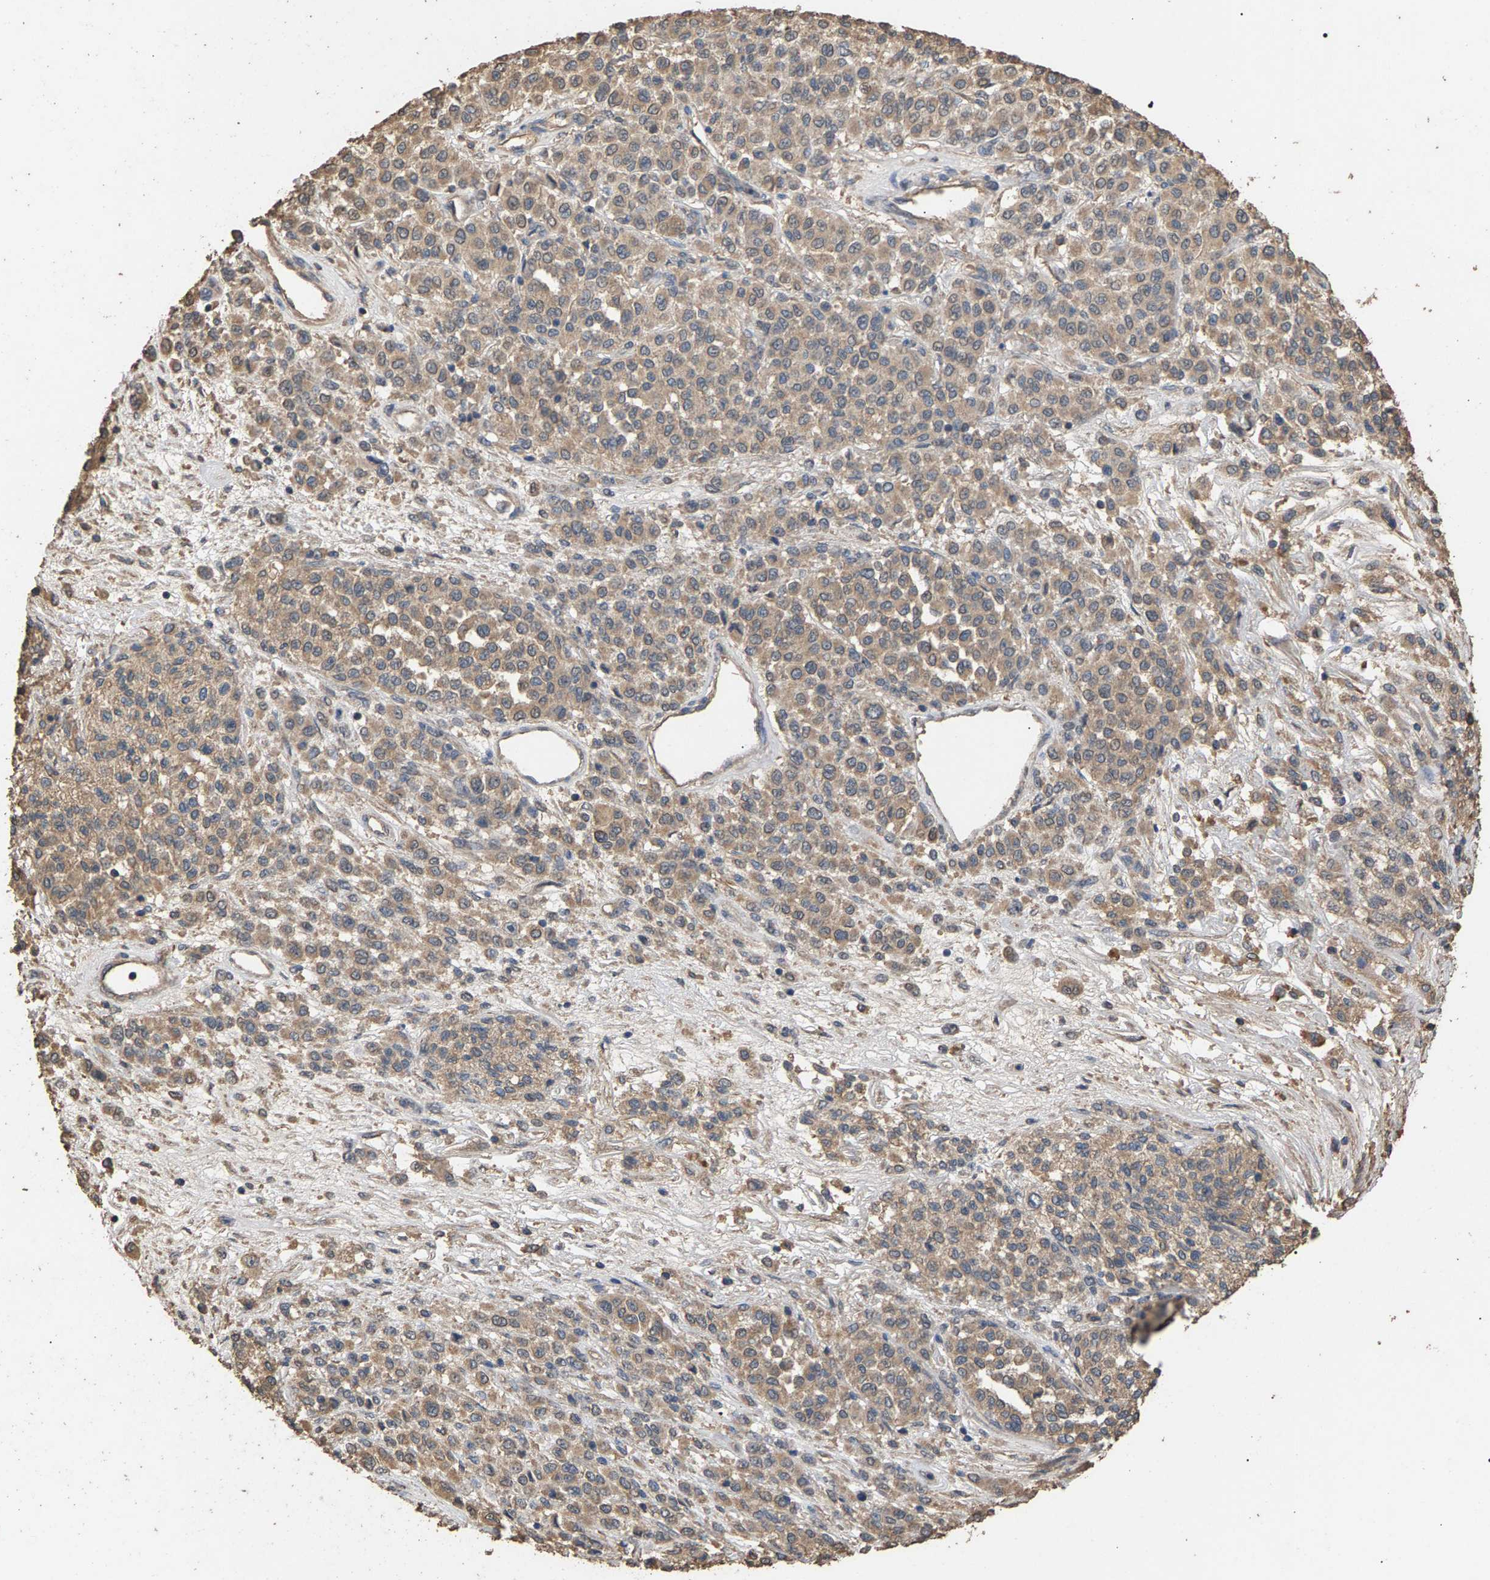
{"staining": {"intensity": "weak", "quantity": ">75%", "location": "cytoplasmic/membranous"}, "tissue": "melanoma", "cell_type": "Tumor cells", "image_type": "cancer", "snomed": [{"axis": "morphology", "description": "Malignant melanoma, Metastatic site"}, {"axis": "topography", "description": "Pancreas"}], "caption": "Immunohistochemistry (IHC) micrograph of melanoma stained for a protein (brown), which shows low levels of weak cytoplasmic/membranous staining in approximately >75% of tumor cells.", "gene": "HTRA3", "patient": {"sex": "female", "age": 30}}